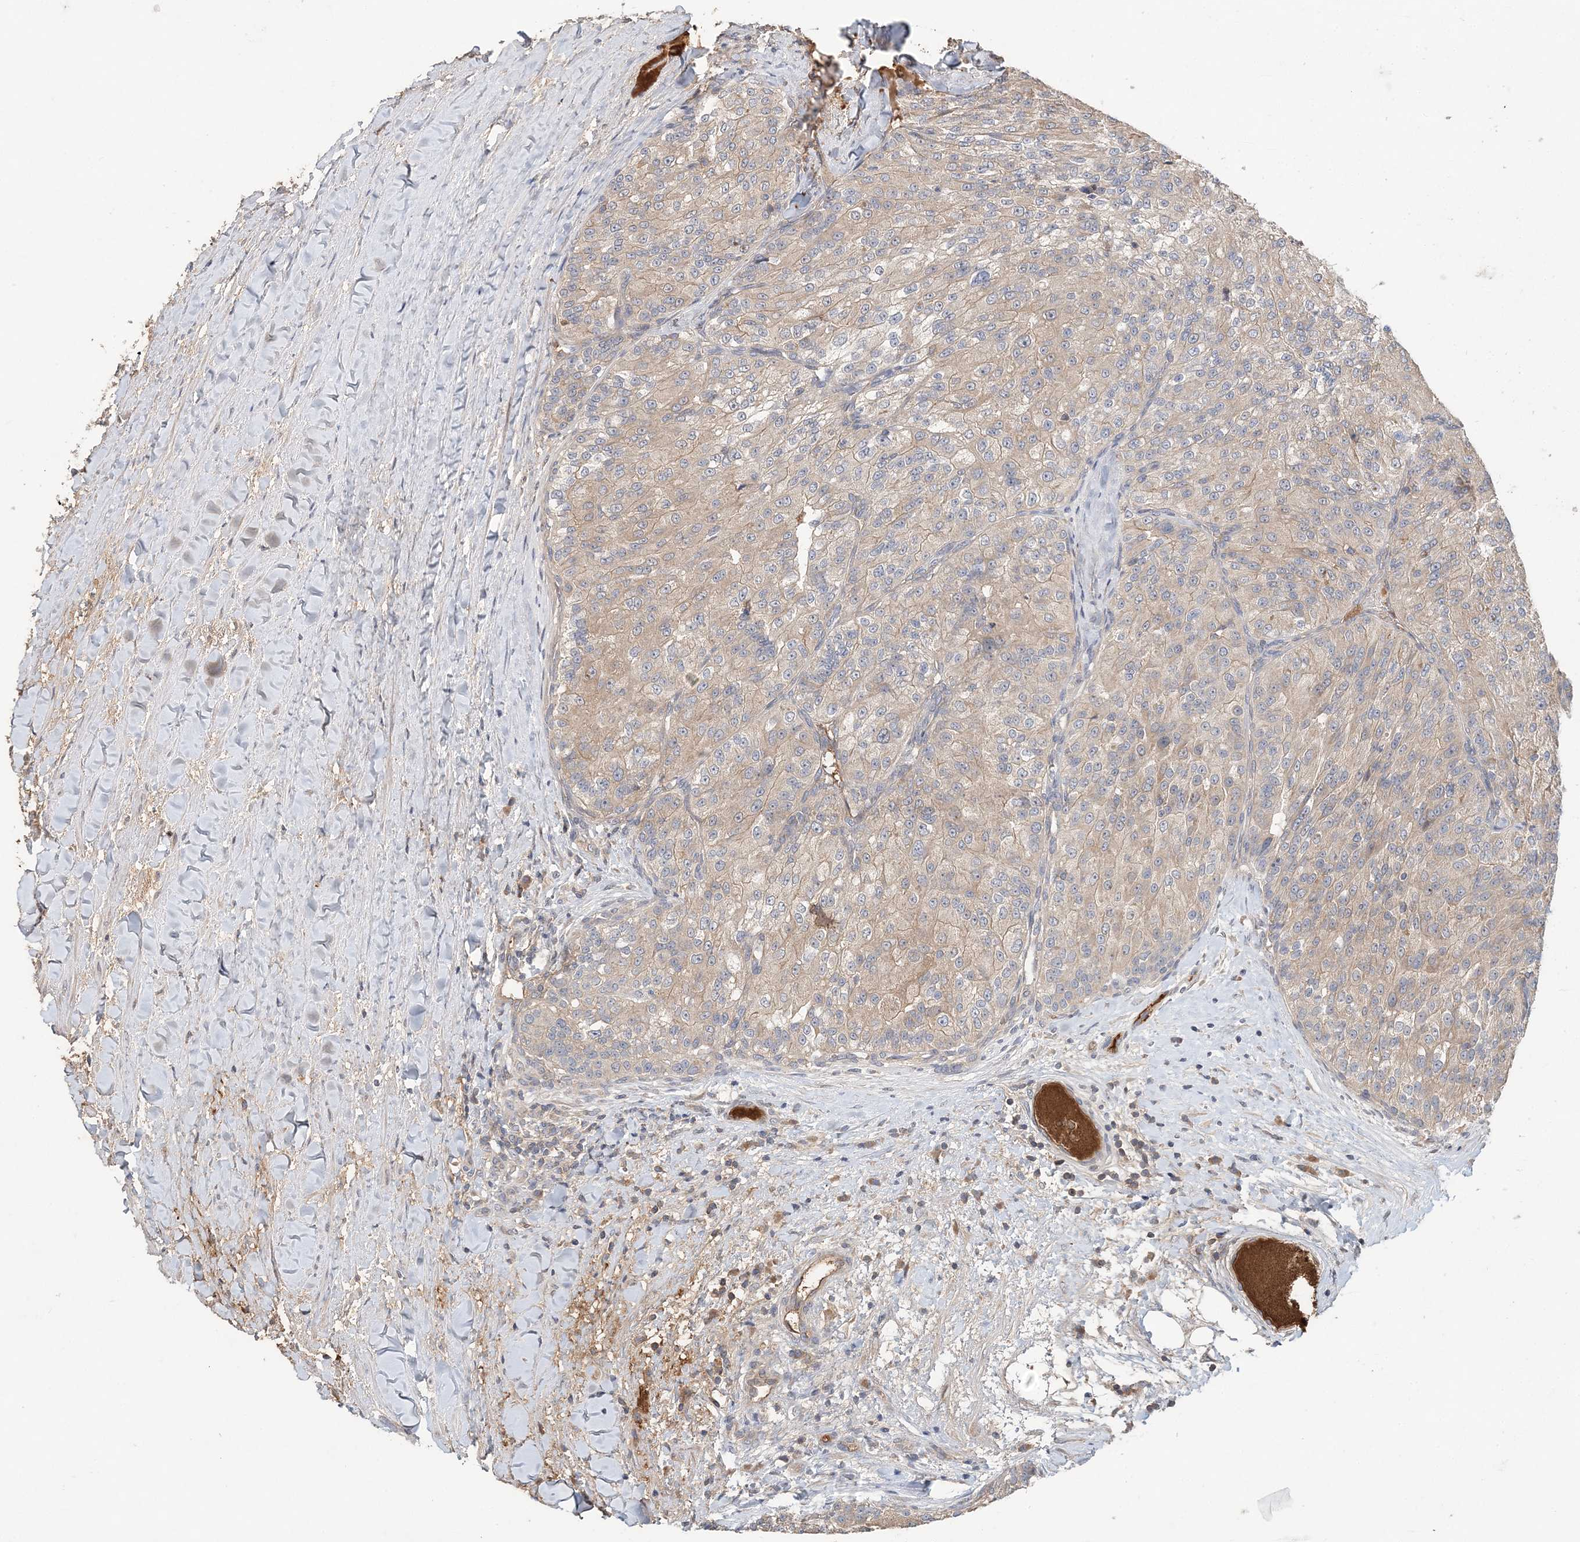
{"staining": {"intensity": "weak", "quantity": "25%-75%", "location": "cytoplasmic/membranous"}, "tissue": "renal cancer", "cell_type": "Tumor cells", "image_type": "cancer", "snomed": [{"axis": "morphology", "description": "Adenocarcinoma, NOS"}, {"axis": "topography", "description": "Kidney"}], "caption": "Human renal adenocarcinoma stained for a protein (brown) reveals weak cytoplasmic/membranous positive positivity in about 25%-75% of tumor cells.", "gene": "SYCP3", "patient": {"sex": "female", "age": 63}}